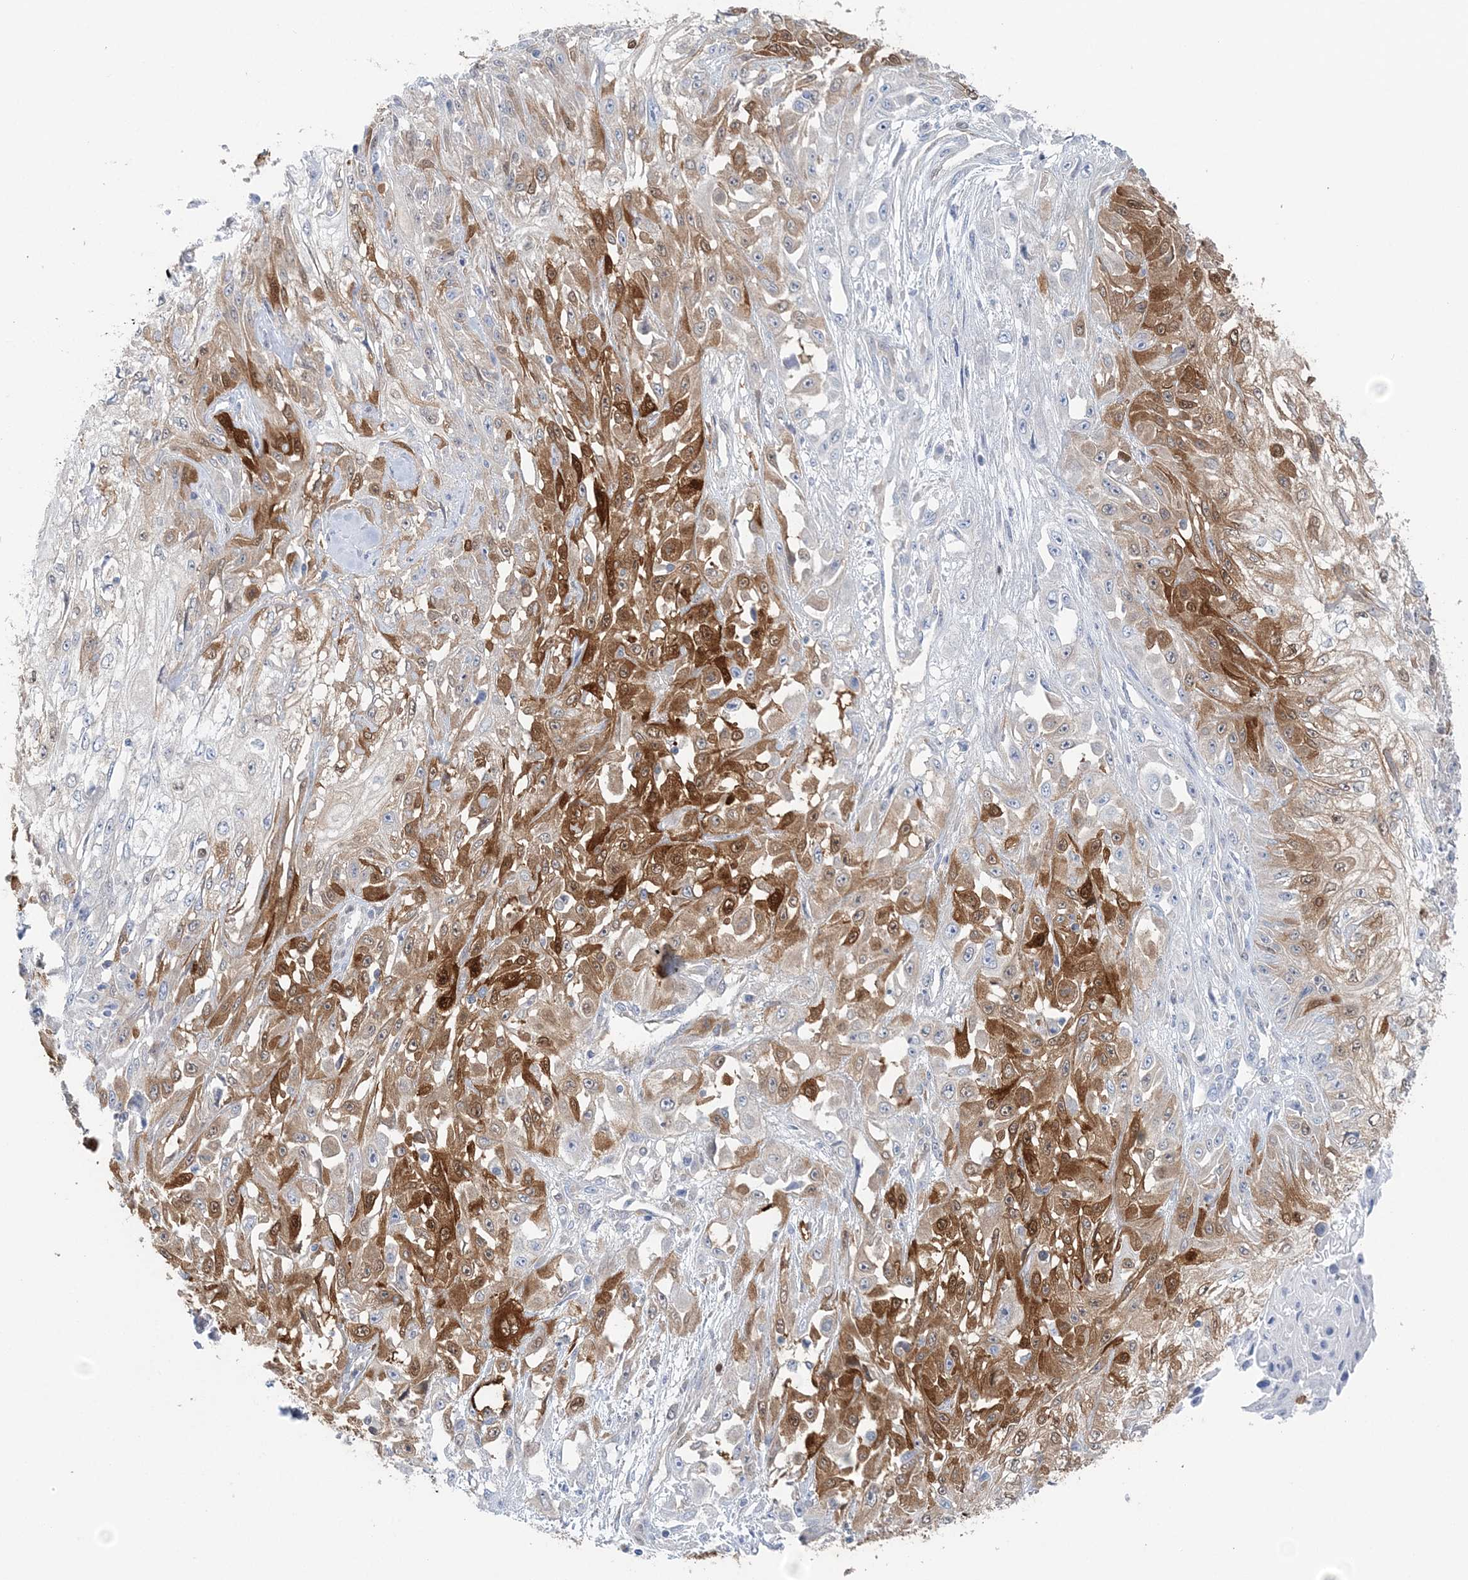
{"staining": {"intensity": "strong", "quantity": "25%-75%", "location": "cytoplasmic/membranous,nuclear"}, "tissue": "skin cancer", "cell_type": "Tumor cells", "image_type": "cancer", "snomed": [{"axis": "morphology", "description": "Squamous cell carcinoma, NOS"}, {"axis": "morphology", "description": "Squamous cell carcinoma, metastatic, NOS"}, {"axis": "topography", "description": "Skin"}, {"axis": "topography", "description": "Lymph node"}], "caption": "Skin cancer was stained to show a protein in brown. There is high levels of strong cytoplasmic/membranous and nuclear staining in approximately 25%-75% of tumor cells. The protein of interest is shown in brown color, while the nuclei are stained blue.", "gene": "HMGCS1", "patient": {"sex": "male", "age": 75}}